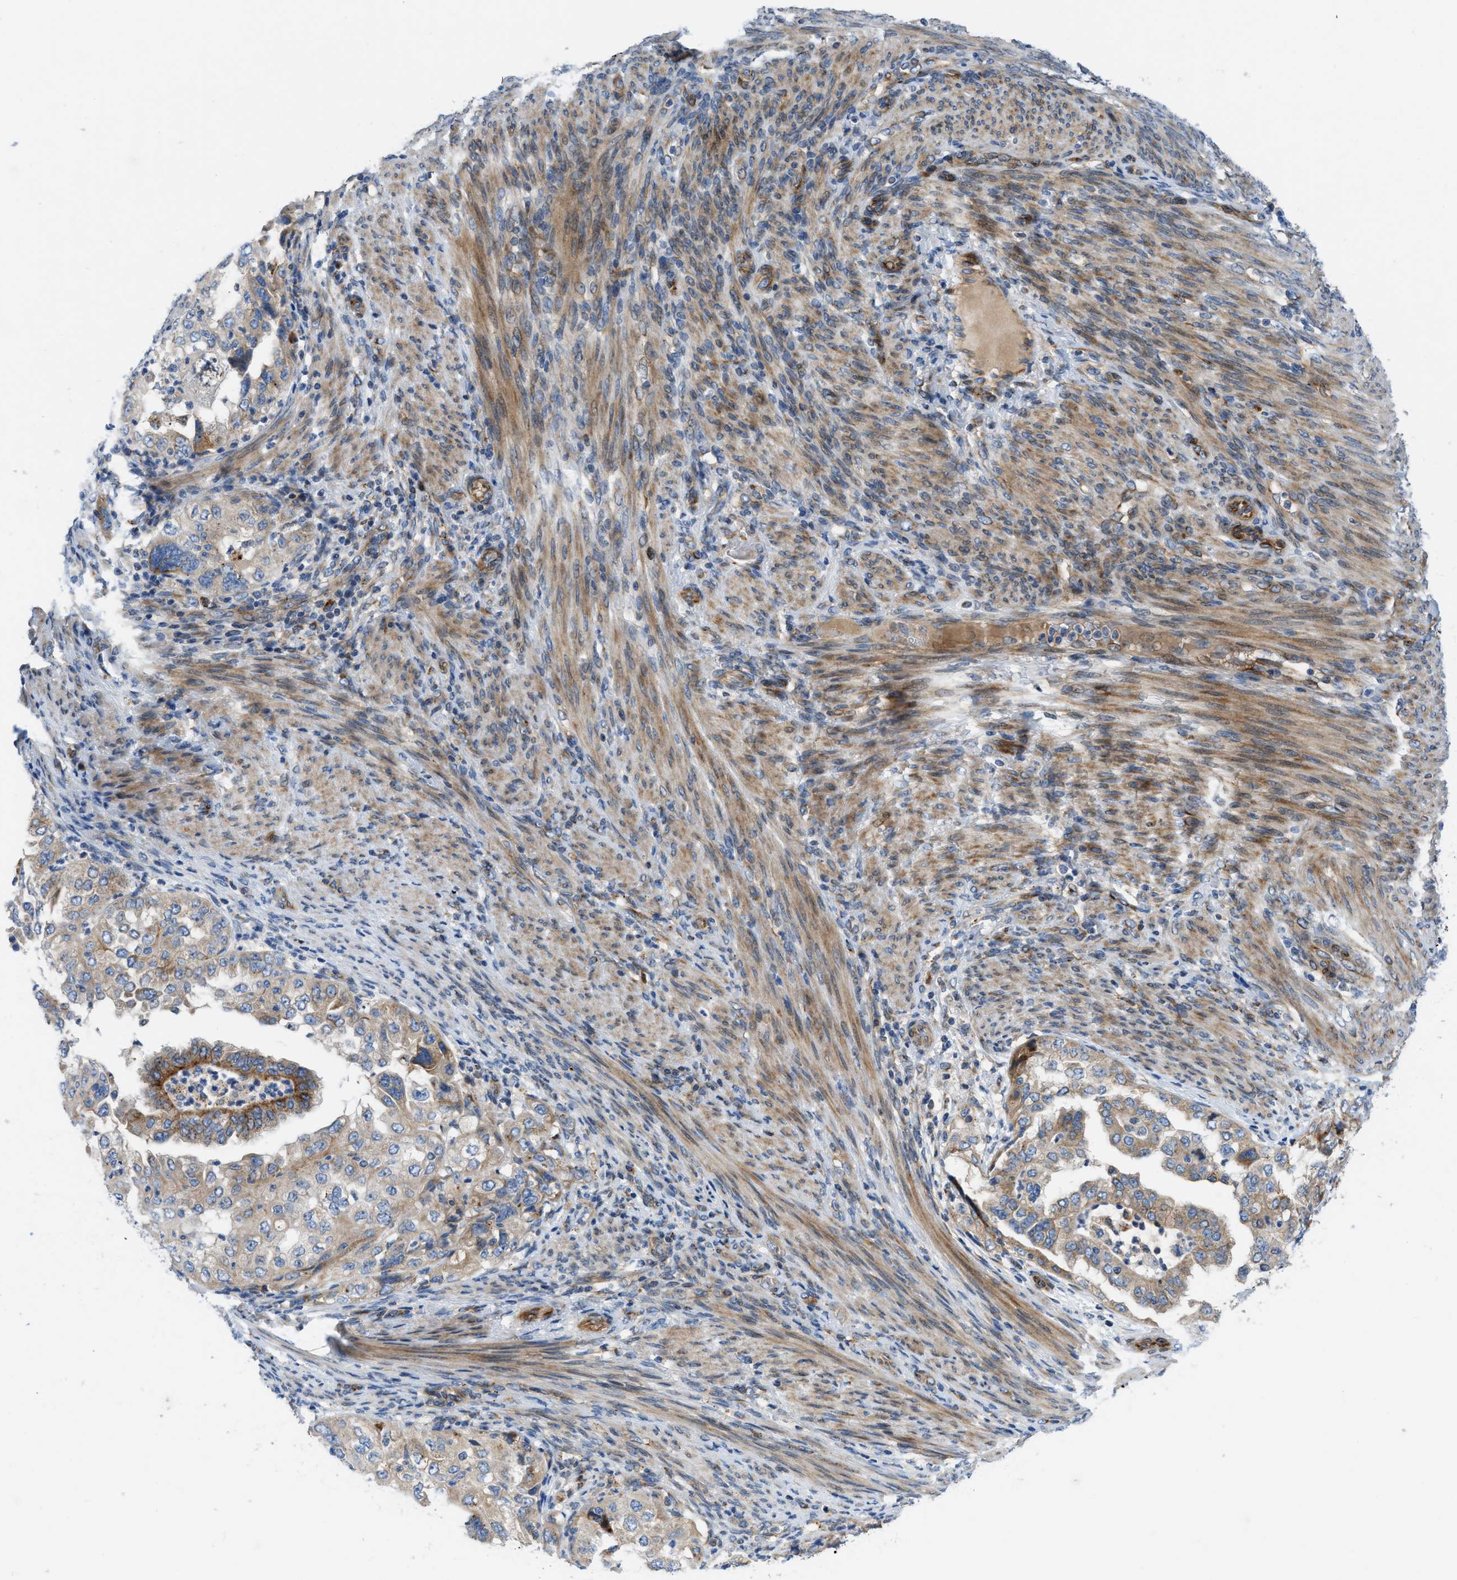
{"staining": {"intensity": "weak", "quantity": ">75%", "location": "cytoplasmic/membranous"}, "tissue": "endometrial cancer", "cell_type": "Tumor cells", "image_type": "cancer", "snomed": [{"axis": "morphology", "description": "Adenocarcinoma, NOS"}, {"axis": "topography", "description": "Endometrium"}], "caption": "Immunohistochemistry (IHC) of human adenocarcinoma (endometrial) shows low levels of weak cytoplasmic/membranous expression in about >75% of tumor cells.", "gene": "TMEM248", "patient": {"sex": "female", "age": 85}}